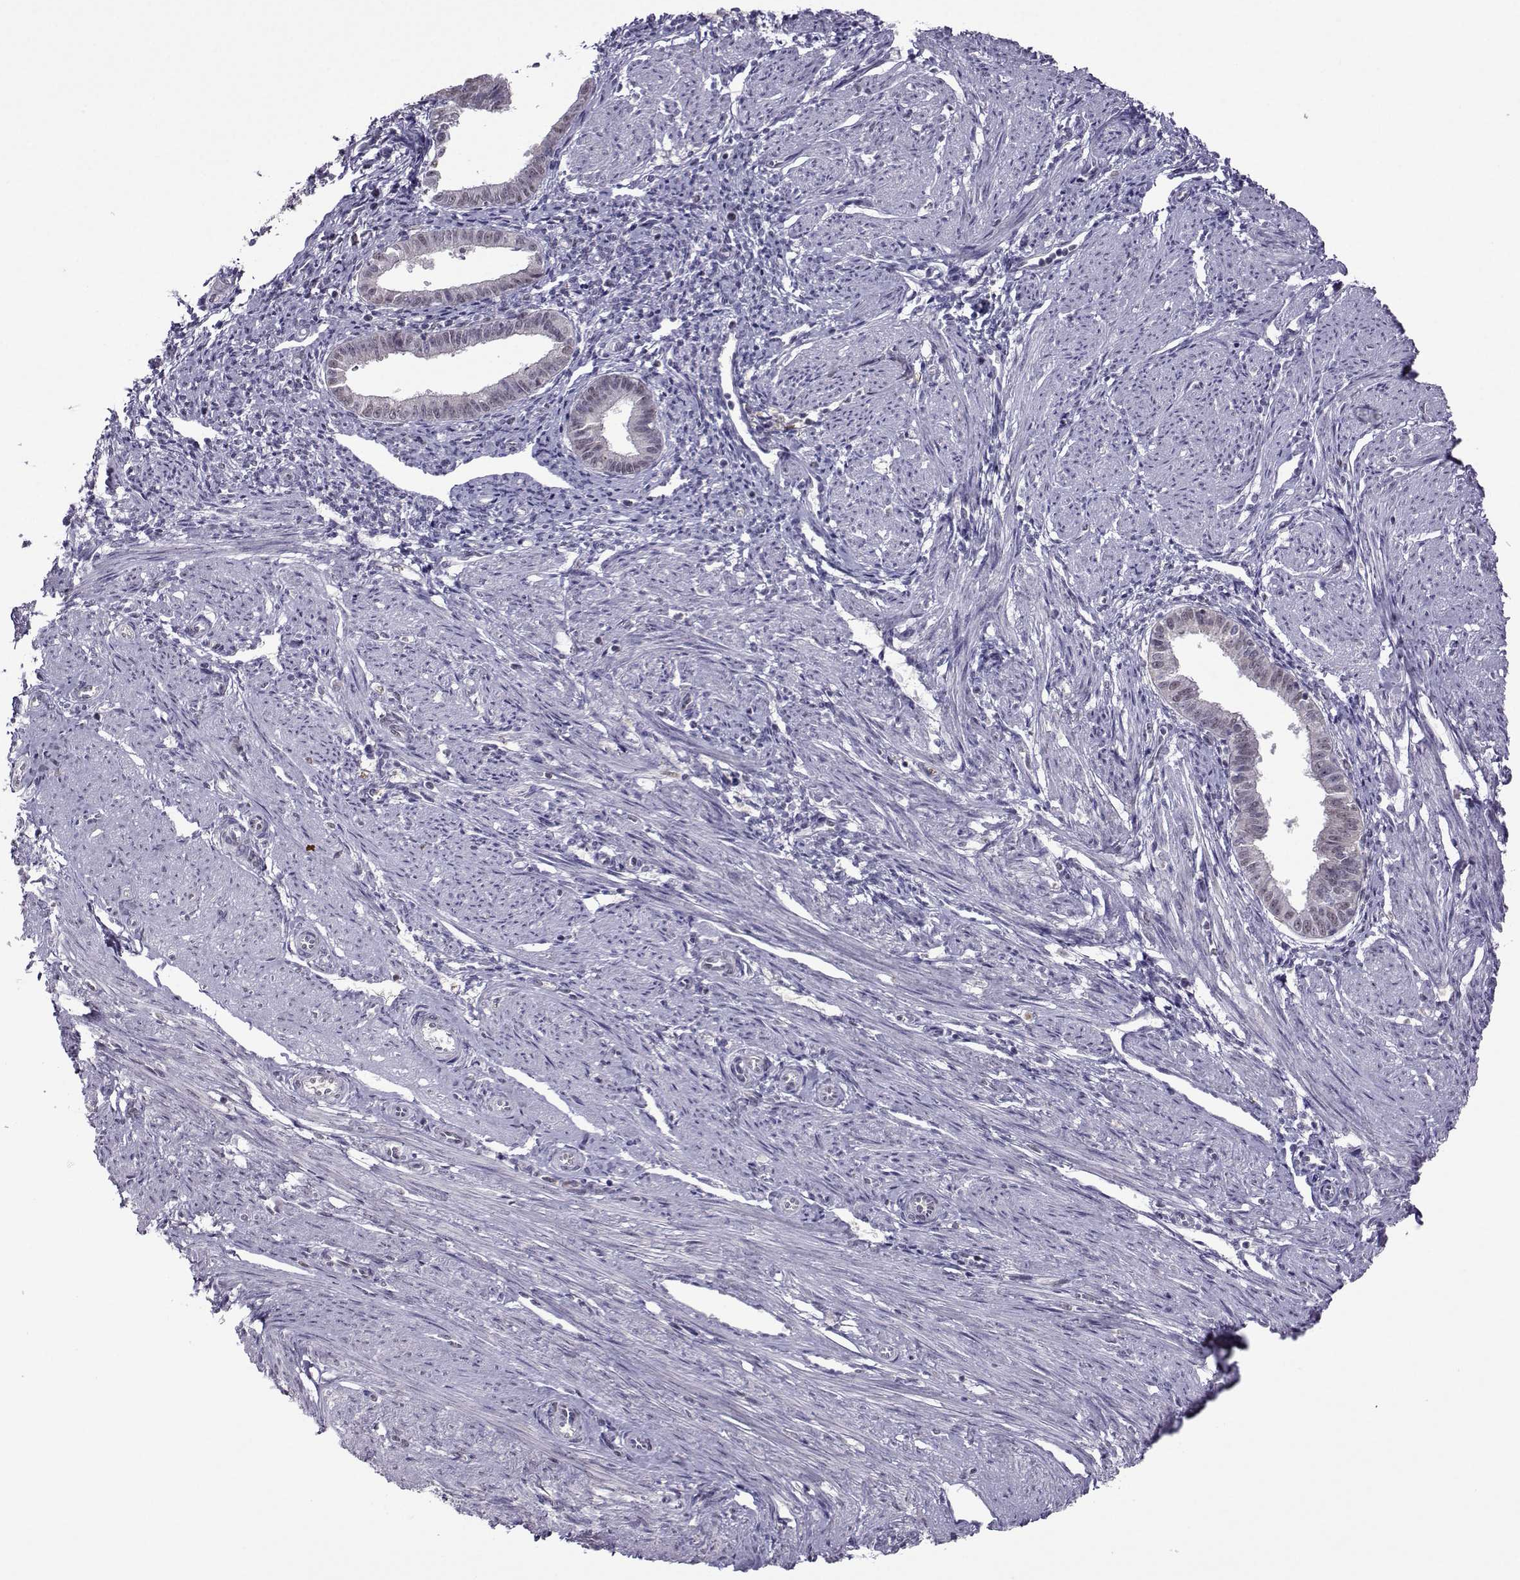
{"staining": {"intensity": "negative", "quantity": "none", "location": "none"}, "tissue": "endometrium", "cell_type": "Cells in endometrial stroma", "image_type": "normal", "snomed": [{"axis": "morphology", "description": "Normal tissue, NOS"}, {"axis": "topography", "description": "Endometrium"}], "caption": "This is an immunohistochemistry image of unremarkable human endometrium. There is no staining in cells in endometrial stroma.", "gene": "DDX20", "patient": {"sex": "female", "age": 37}}